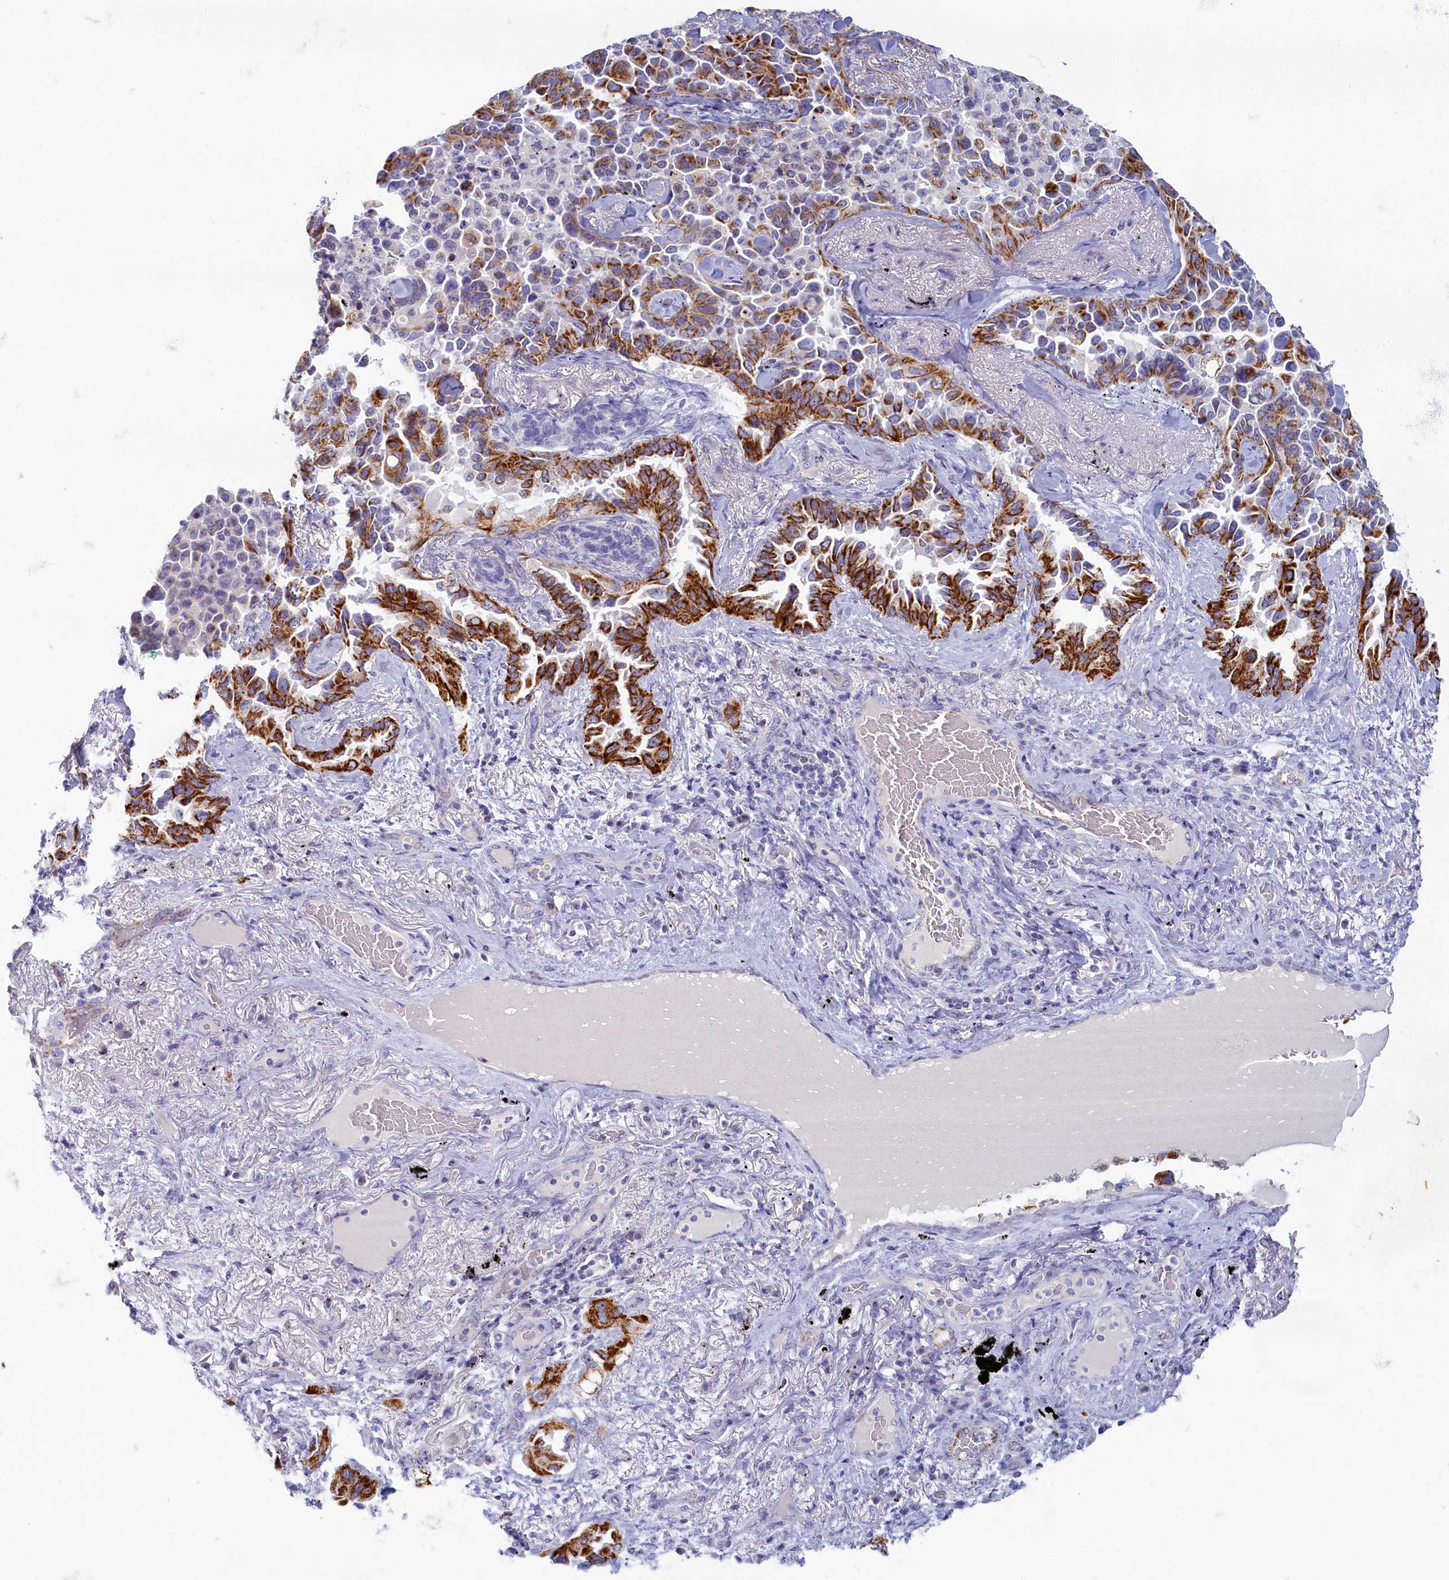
{"staining": {"intensity": "strong", "quantity": ">75%", "location": "cytoplasmic/membranous"}, "tissue": "lung cancer", "cell_type": "Tumor cells", "image_type": "cancer", "snomed": [{"axis": "morphology", "description": "Adenocarcinoma, NOS"}, {"axis": "topography", "description": "Lung"}], "caption": "Lung cancer (adenocarcinoma) stained with a brown dye exhibits strong cytoplasmic/membranous positive expression in approximately >75% of tumor cells.", "gene": "OCIAD2", "patient": {"sex": "female", "age": 67}}